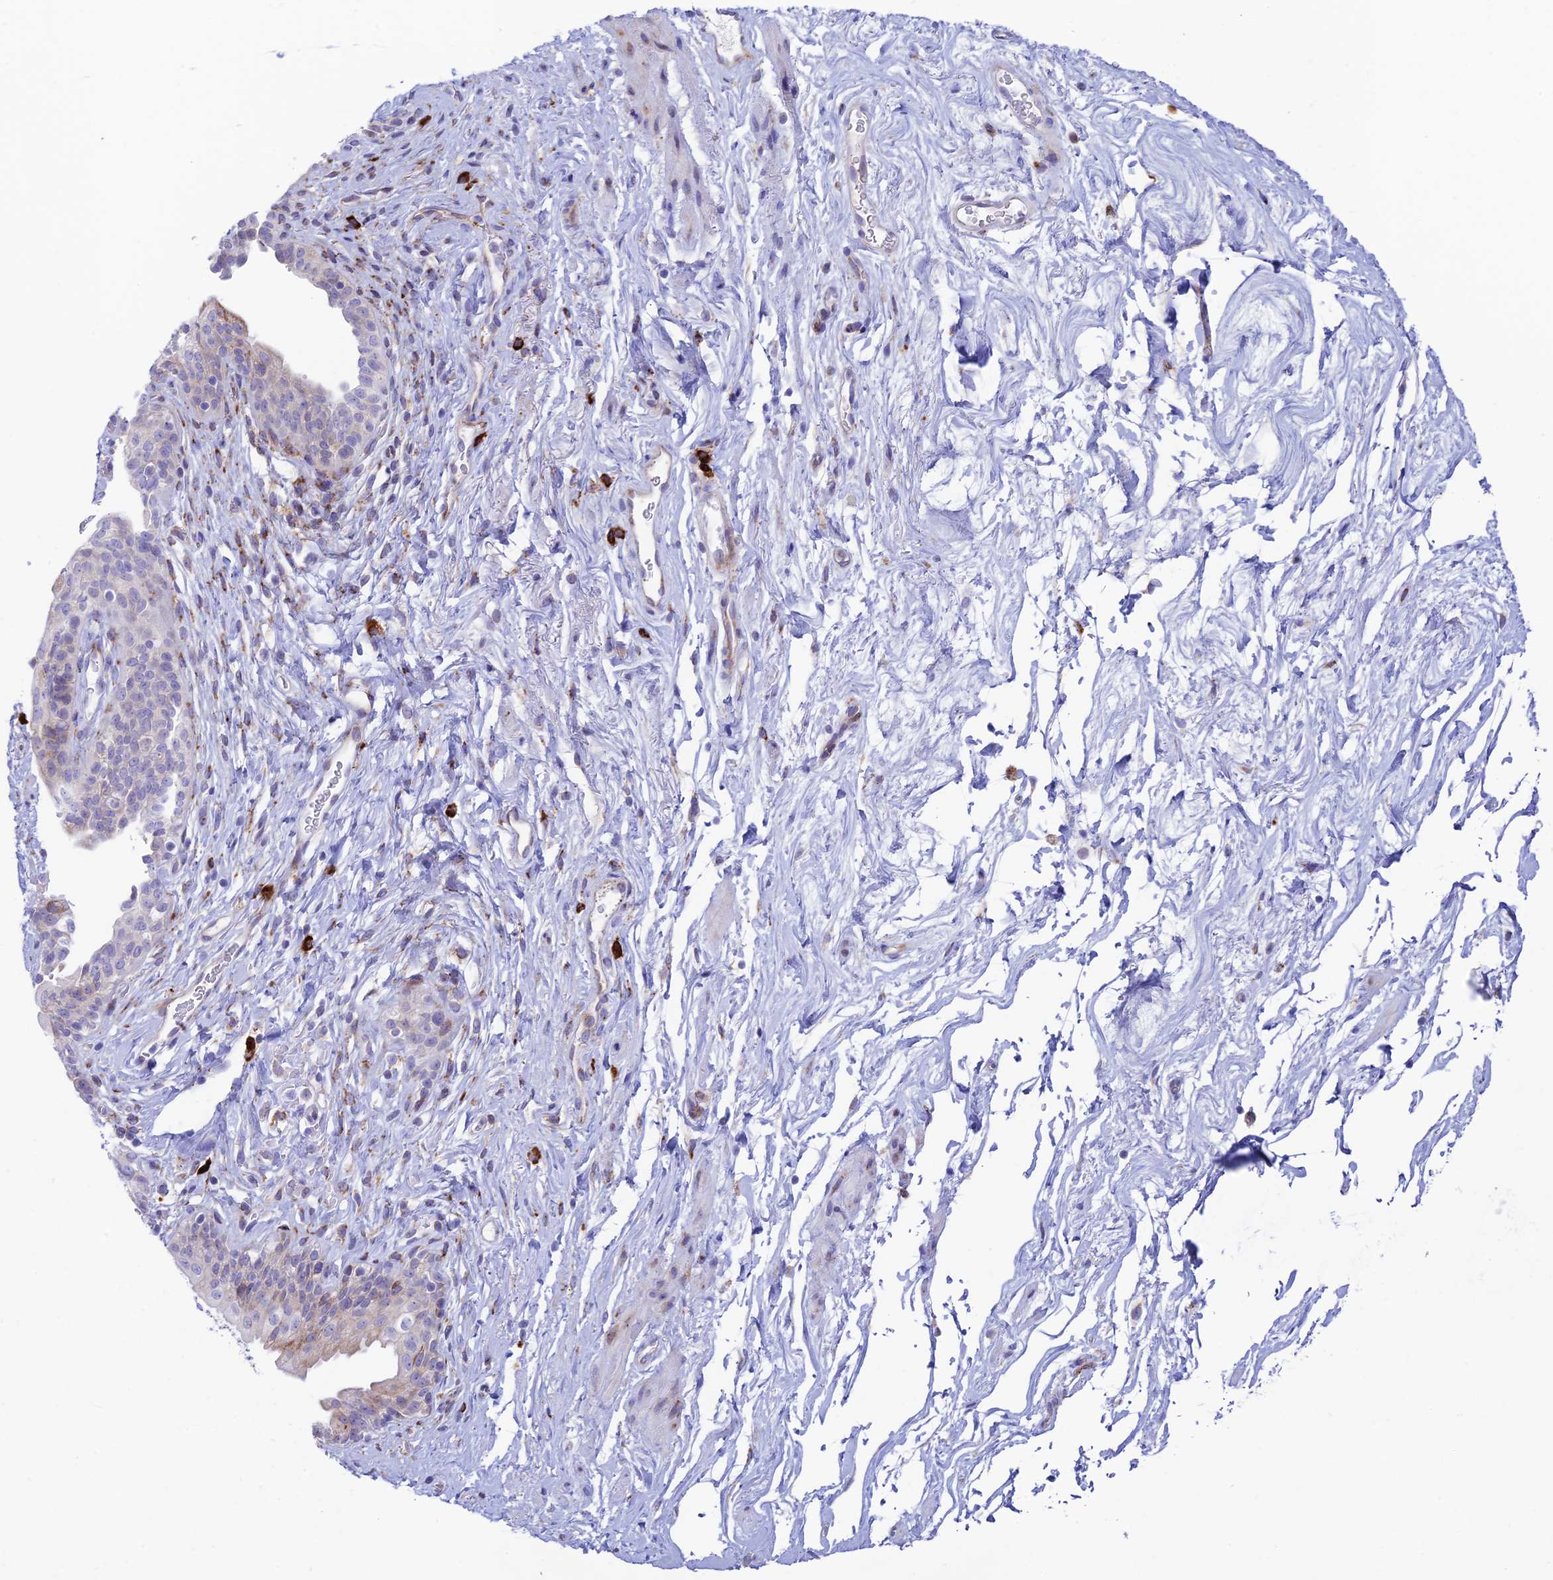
{"staining": {"intensity": "weak", "quantity": "<25%", "location": "cytoplasmic/membranous"}, "tissue": "smooth muscle", "cell_type": "Smooth muscle cells", "image_type": "normal", "snomed": [{"axis": "morphology", "description": "Normal tissue, NOS"}, {"axis": "topography", "description": "Smooth muscle"}, {"axis": "topography", "description": "Peripheral nerve tissue"}], "caption": "A histopathology image of smooth muscle stained for a protein displays no brown staining in smooth muscle cells.", "gene": "TUBGCP6", "patient": {"sex": "male", "age": 69}}